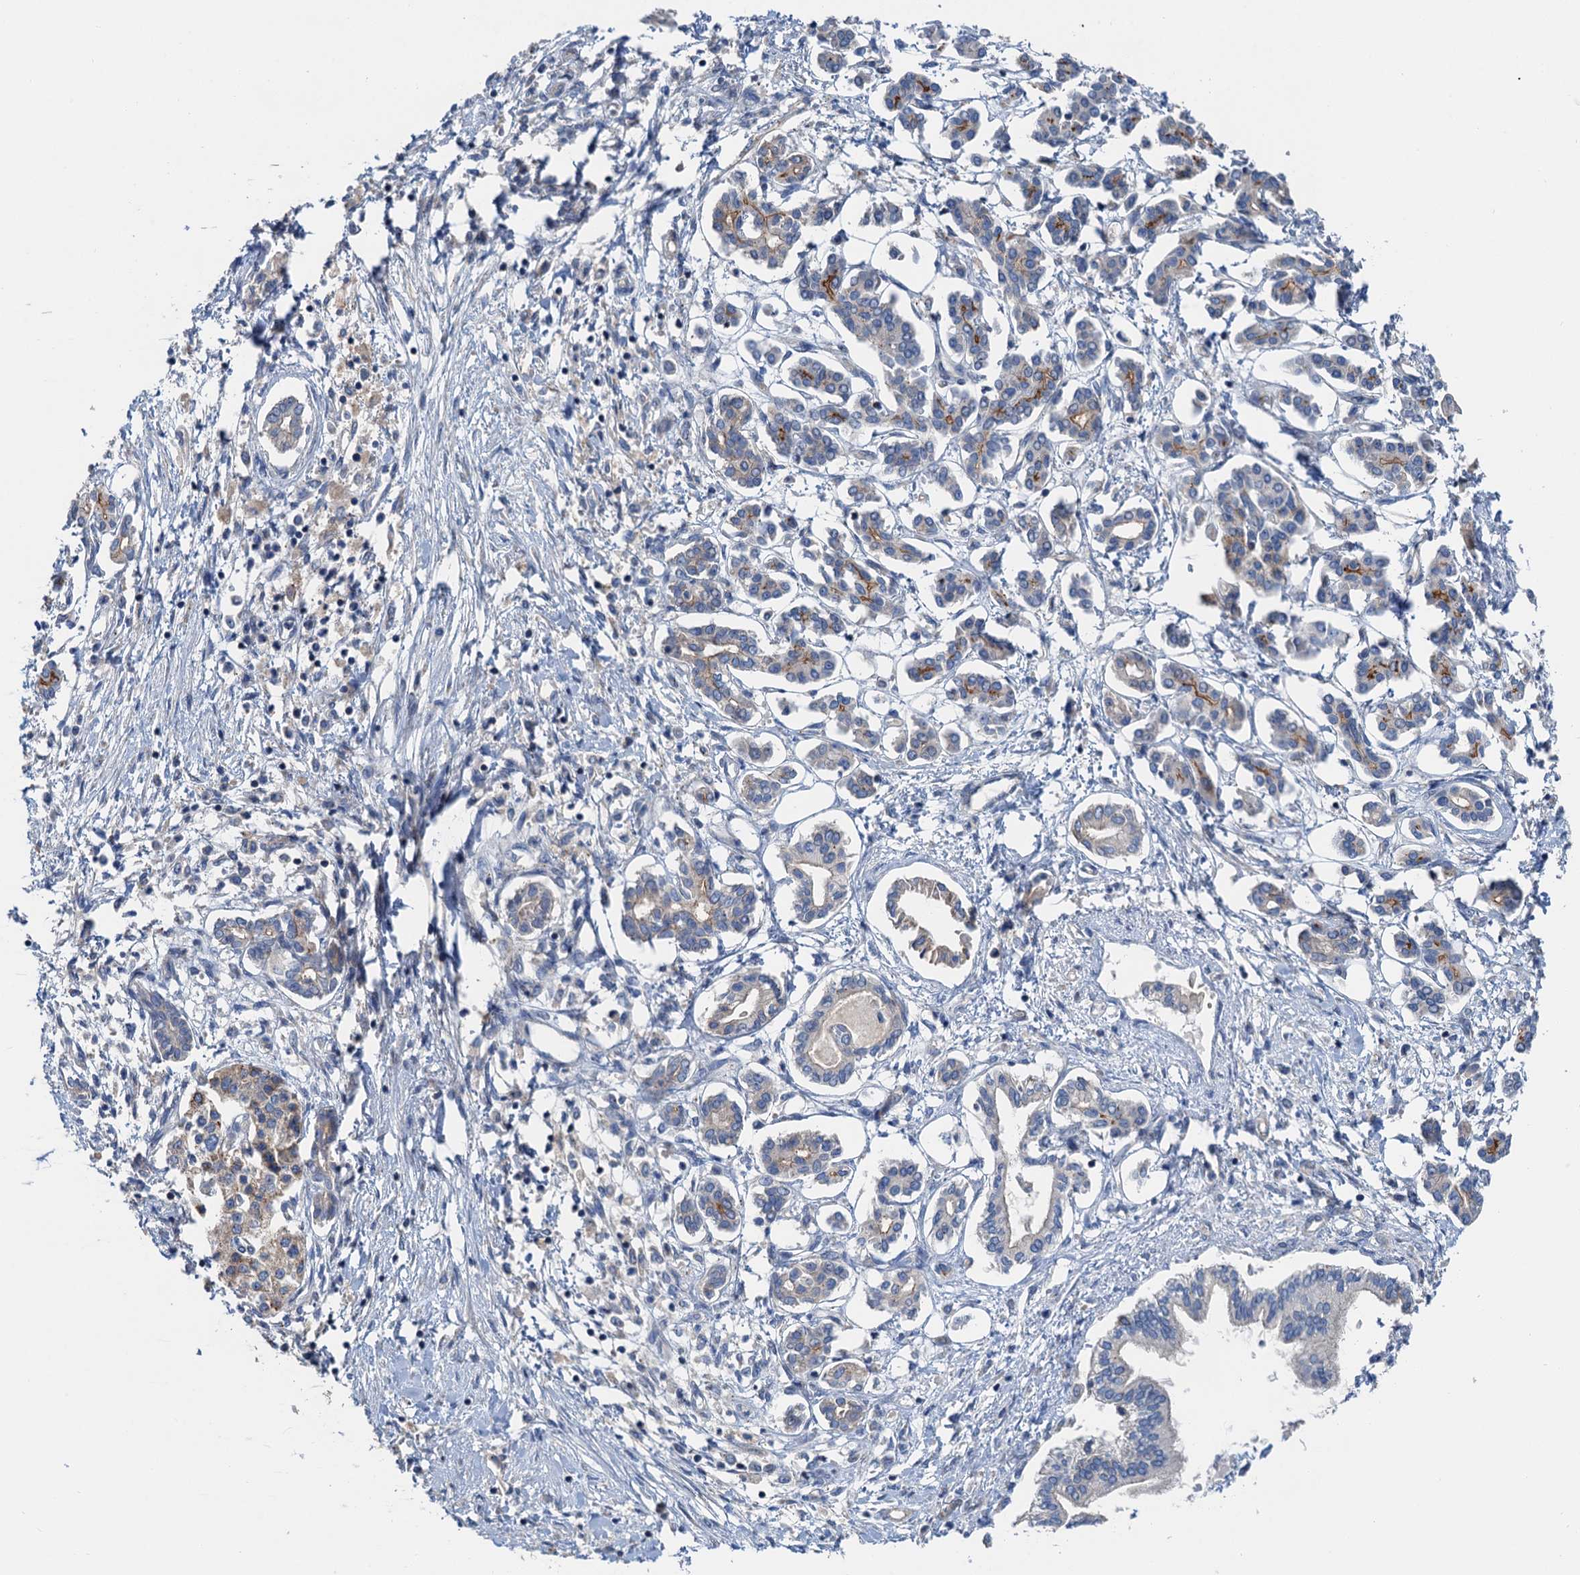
{"staining": {"intensity": "weak", "quantity": "<25%", "location": "cytoplasmic/membranous"}, "tissue": "pancreatic cancer", "cell_type": "Tumor cells", "image_type": "cancer", "snomed": [{"axis": "morphology", "description": "Adenocarcinoma, NOS"}, {"axis": "topography", "description": "Pancreas"}], "caption": "Immunohistochemical staining of pancreatic adenocarcinoma reveals no significant staining in tumor cells.", "gene": "ANKRD26", "patient": {"sex": "female", "age": 50}}